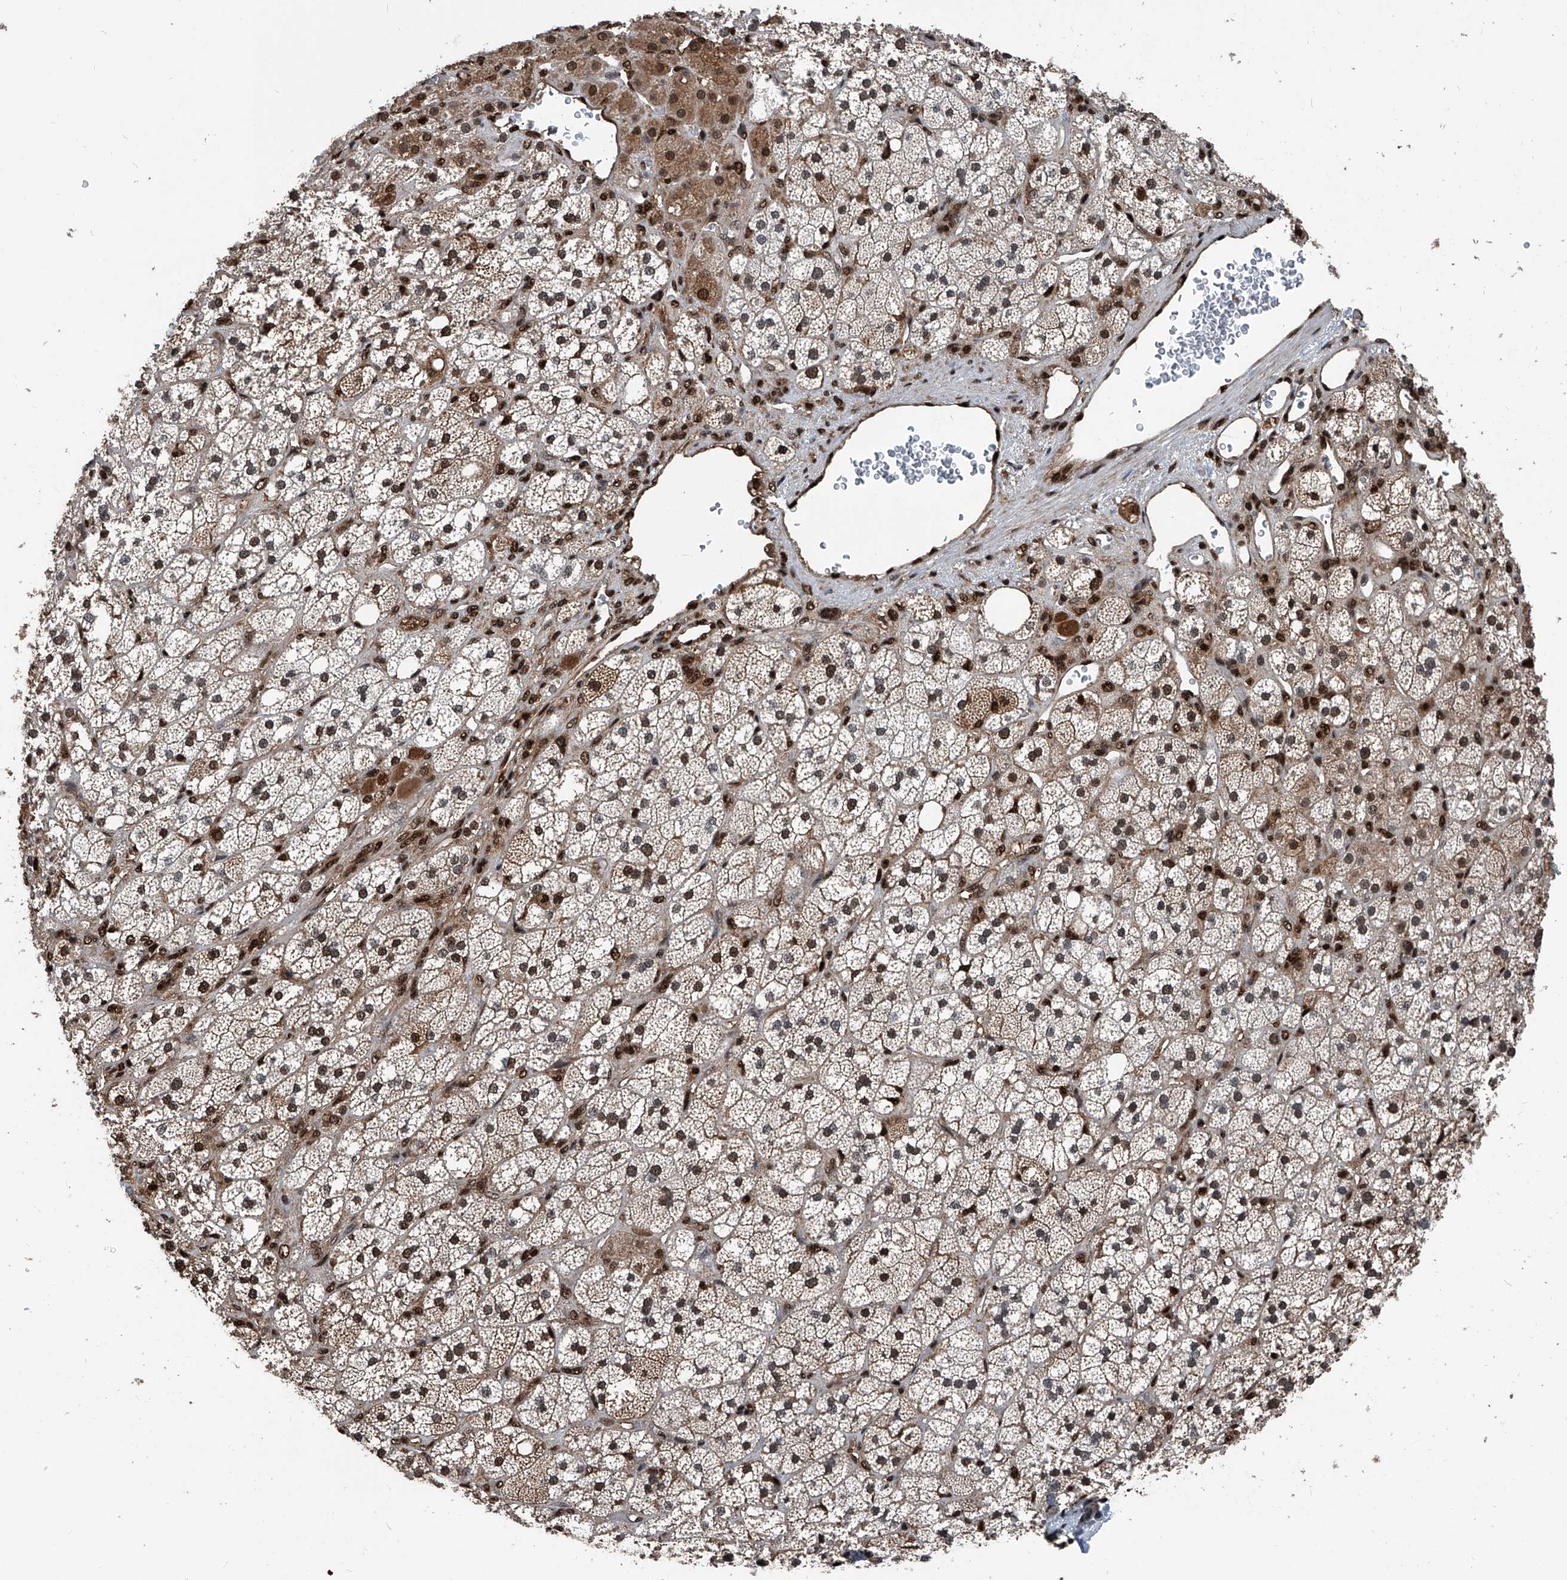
{"staining": {"intensity": "strong", "quantity": "25%-75%", "location": "cytoplasmic/membranous,nuclear"}, "tissue": "adrenal gland", "cell_type": "Glandular cells", "image_type": "normal", "snomed": [{"axis": "morphology", "description": "Normal tissue, NOS"}, {"axis": "topography", "description": "Adrenal gland"}], "caption": "Protein expression analysis of benign adrenal gland demonstrates strong cytoplasmic/membranous,nuclear staining in about 25%-75% of glandular cells.", "gene": "FKBP5", "patient": {"sex": "male", "age": 61}}